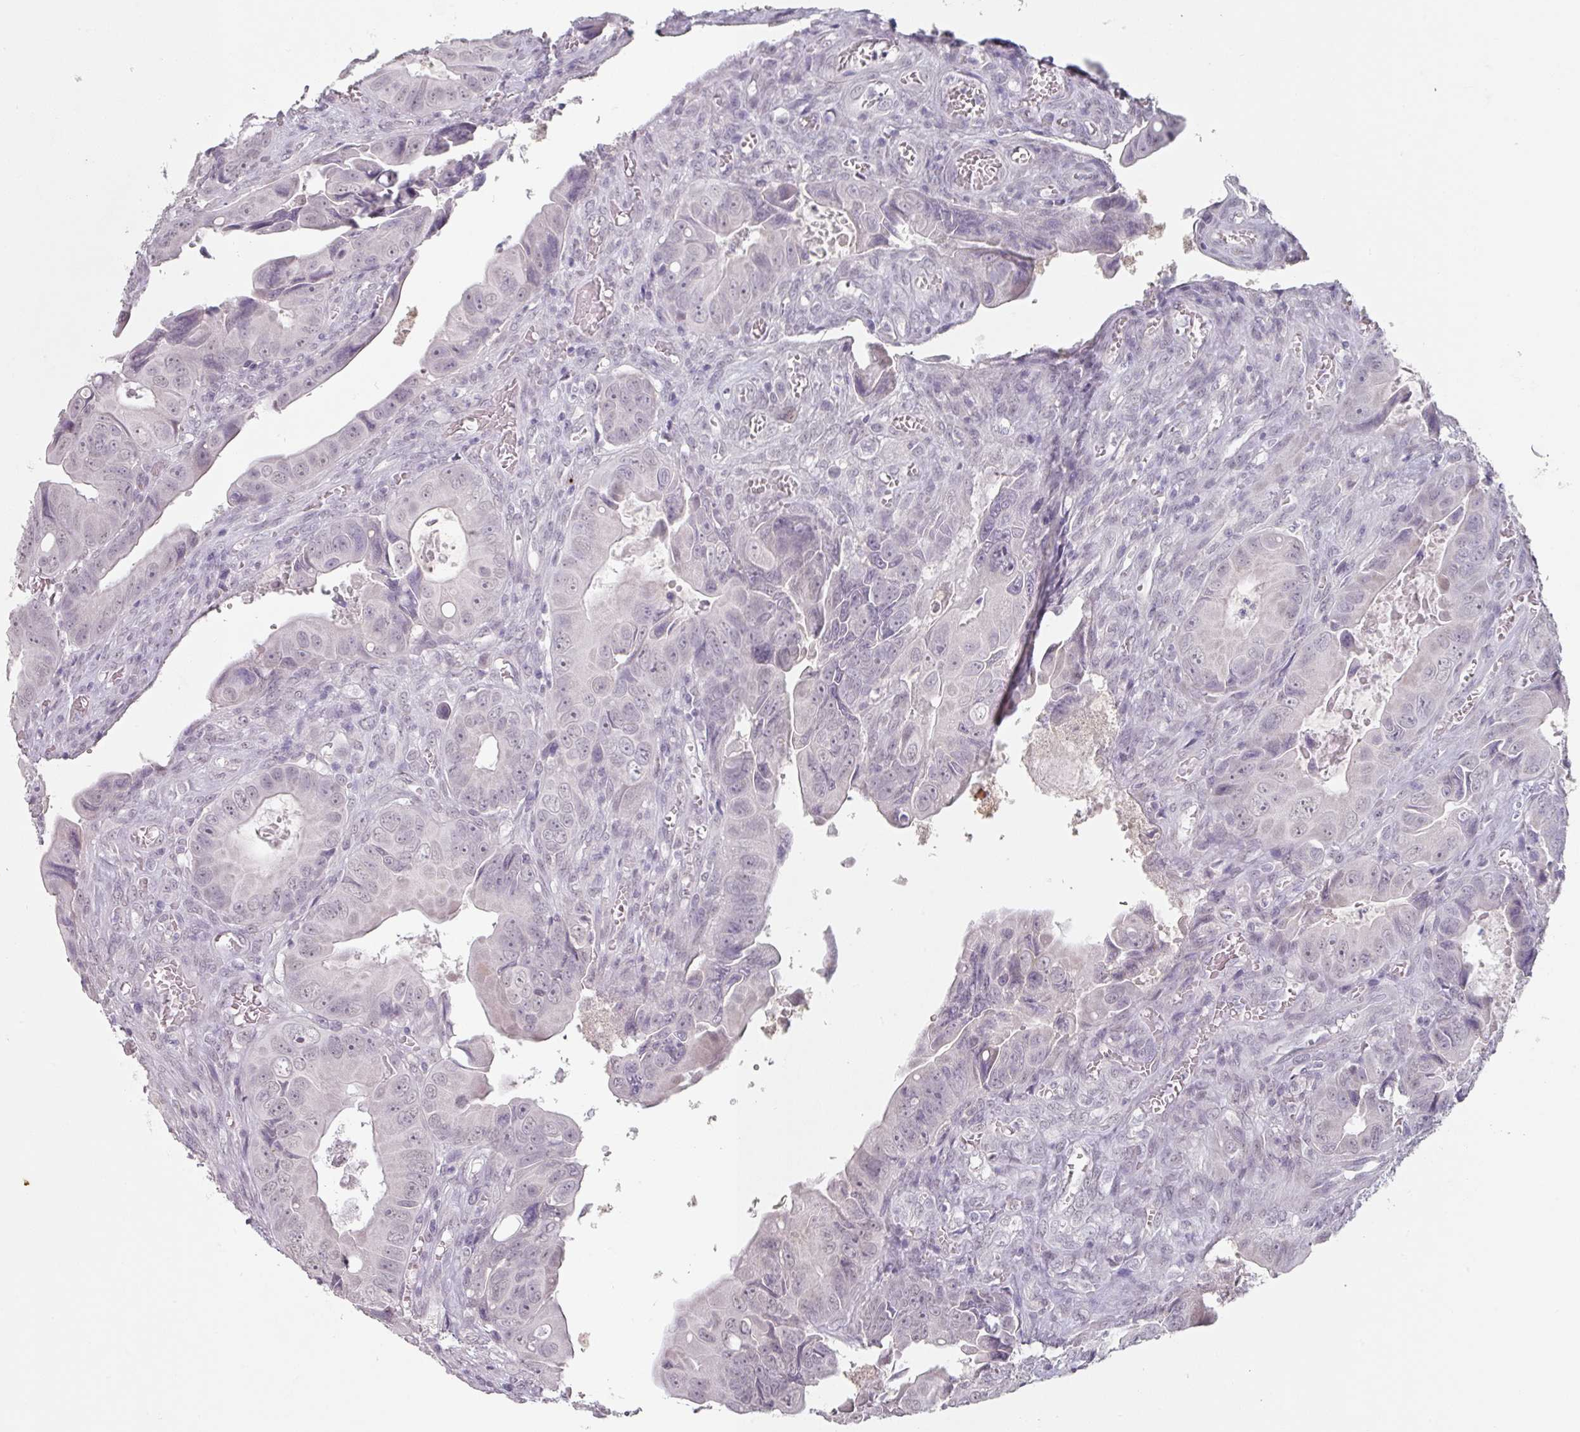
{"staining": {"intensity": "negative", "quantity": "none", "location": "none"}, "tissue": "colorectal cancer", "cell_type": "Tumor cells", "image_type": "cancer", "snomed": [{"axis": "morphology", "description": "Adenocarcinoma, NOS"}, {"axis": "topography", "description": "Rectum"}], "caption": "Human colorectal adenocarcinoma stained for a protein using immunohistochemistry (IHC) shows no staining in tumor cells.", "gene": "SPRR1A", "patient": {"sex": "female", "age": 78}}